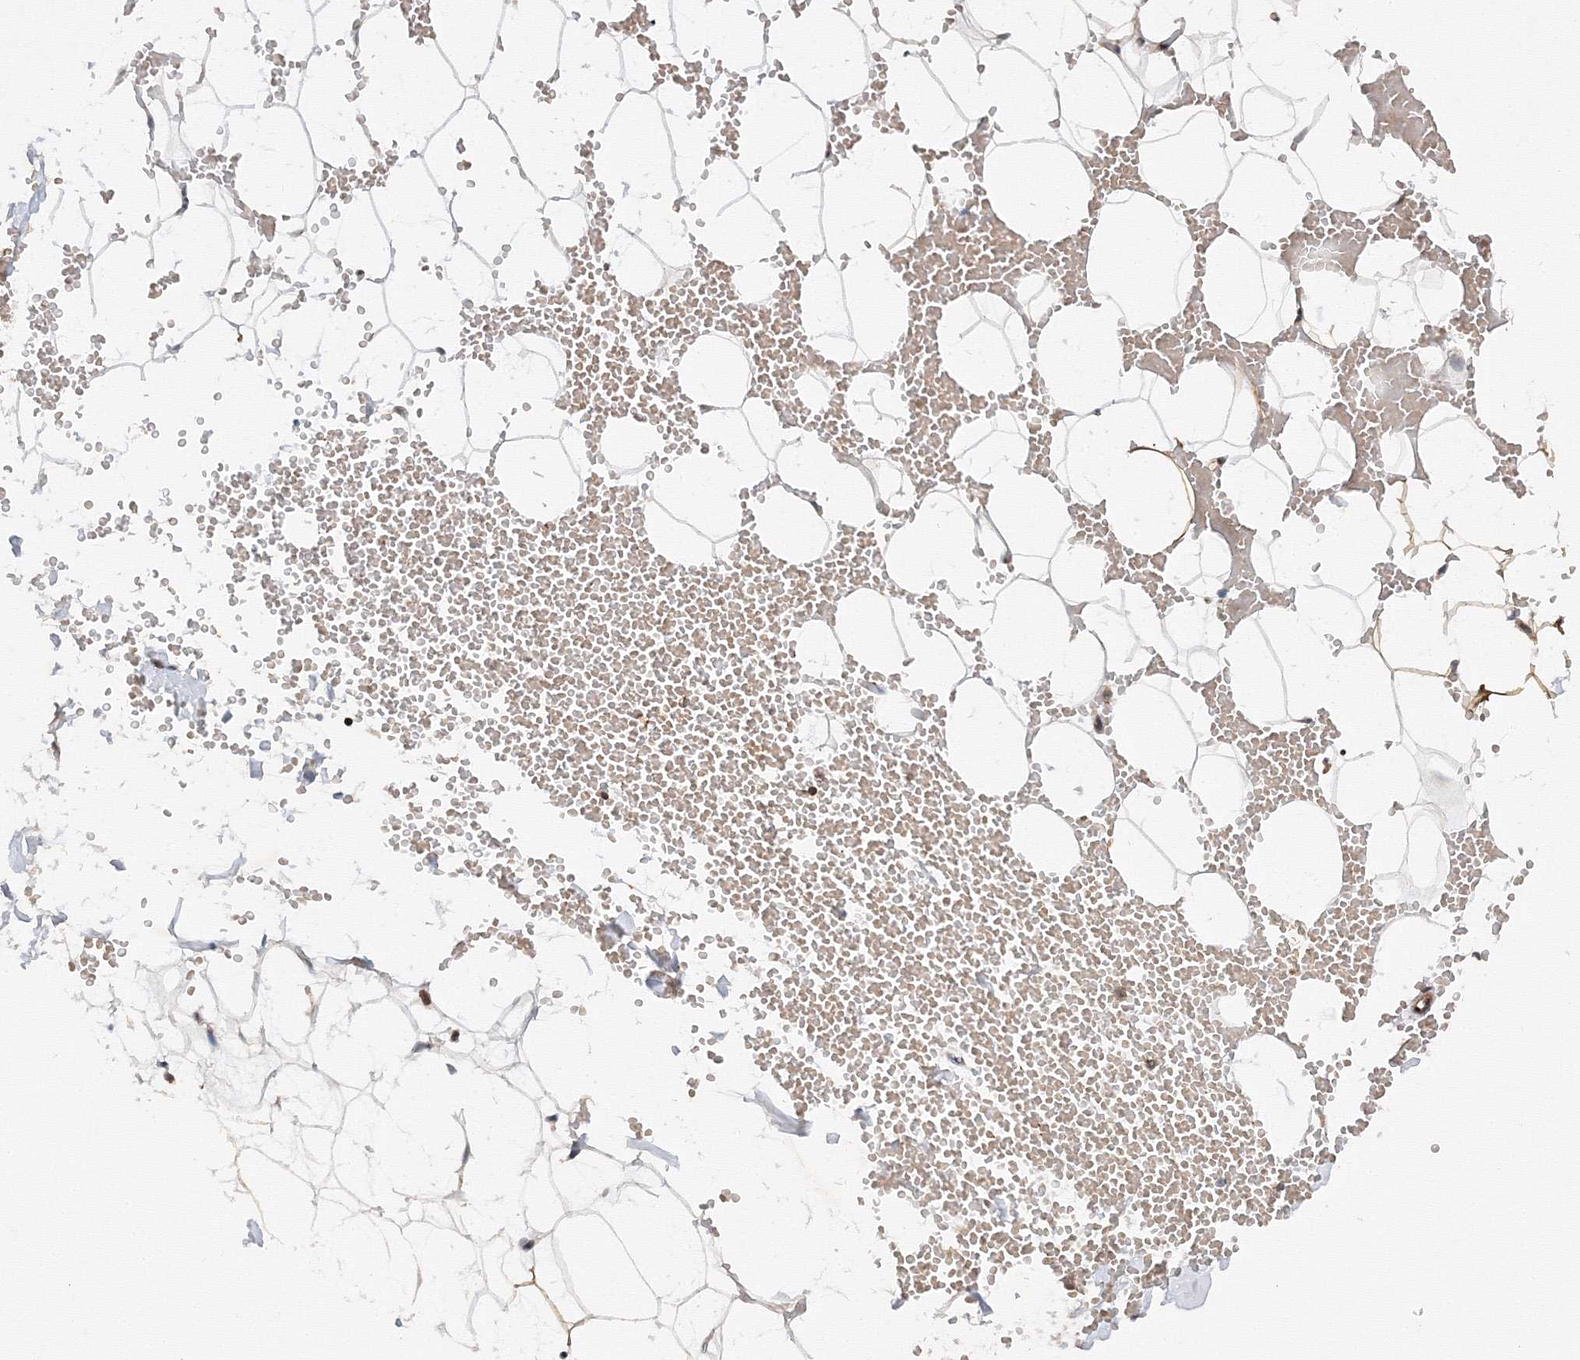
{"staining": {"intensity": "negative", "quantity": "none", "location": "none"}, "tissue": "adipose tissue", "cell_type": "Adipocytes", "image_type": "normal", "snomed": [{"axis": "morphology", "description": "Normal tissue, NOS"}, {"axis": "topography", "description": "Breast"}], "caption": "A high-resolution histopathology image shows immunohistochemistry (IHC) staining of normal adipose tissue, which demonstrates no significant staining in adipocytes.", "gene": "DCTD", "patient": {"sex": "female", "age": 23}}